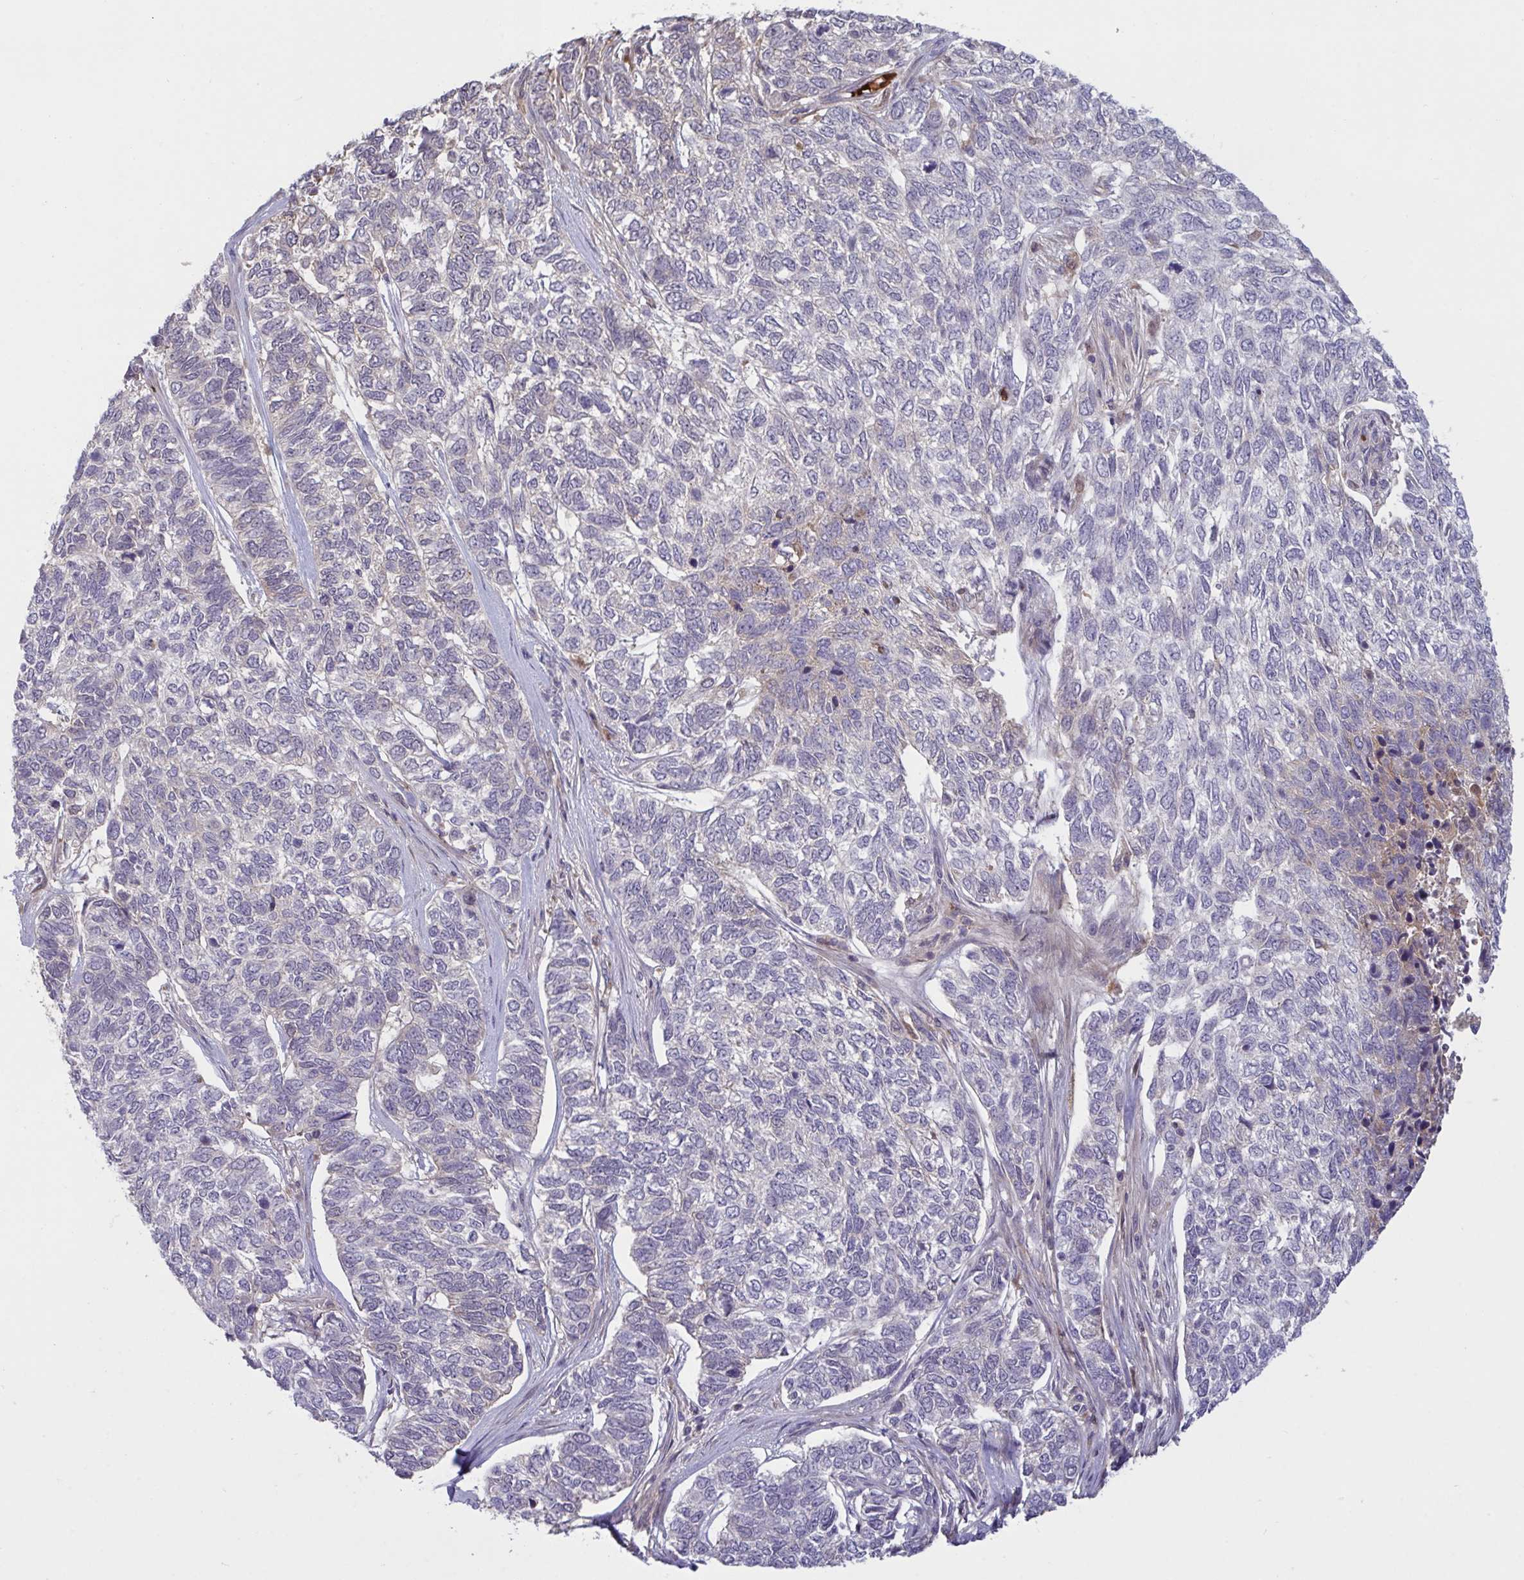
{"staining": {"intensity": "negative", "quantity": "none", "location": "none"}, "tissue": "skin cancer", "cell_type": "Tumor cells", "image_type": "cancer", "snomed": [{"axis": "morphology", "description": "Basal cell carcinoma"}, {"axis": "topography", "description": "Skin"}], "caption": "The immunohistochemistry (IHC) micrograph has no significant staining in tumor cells of basal cell carcinoma (skin) tissue.", "gene": "IL1R1", "patient": {"sex": "female", "age": 65}}